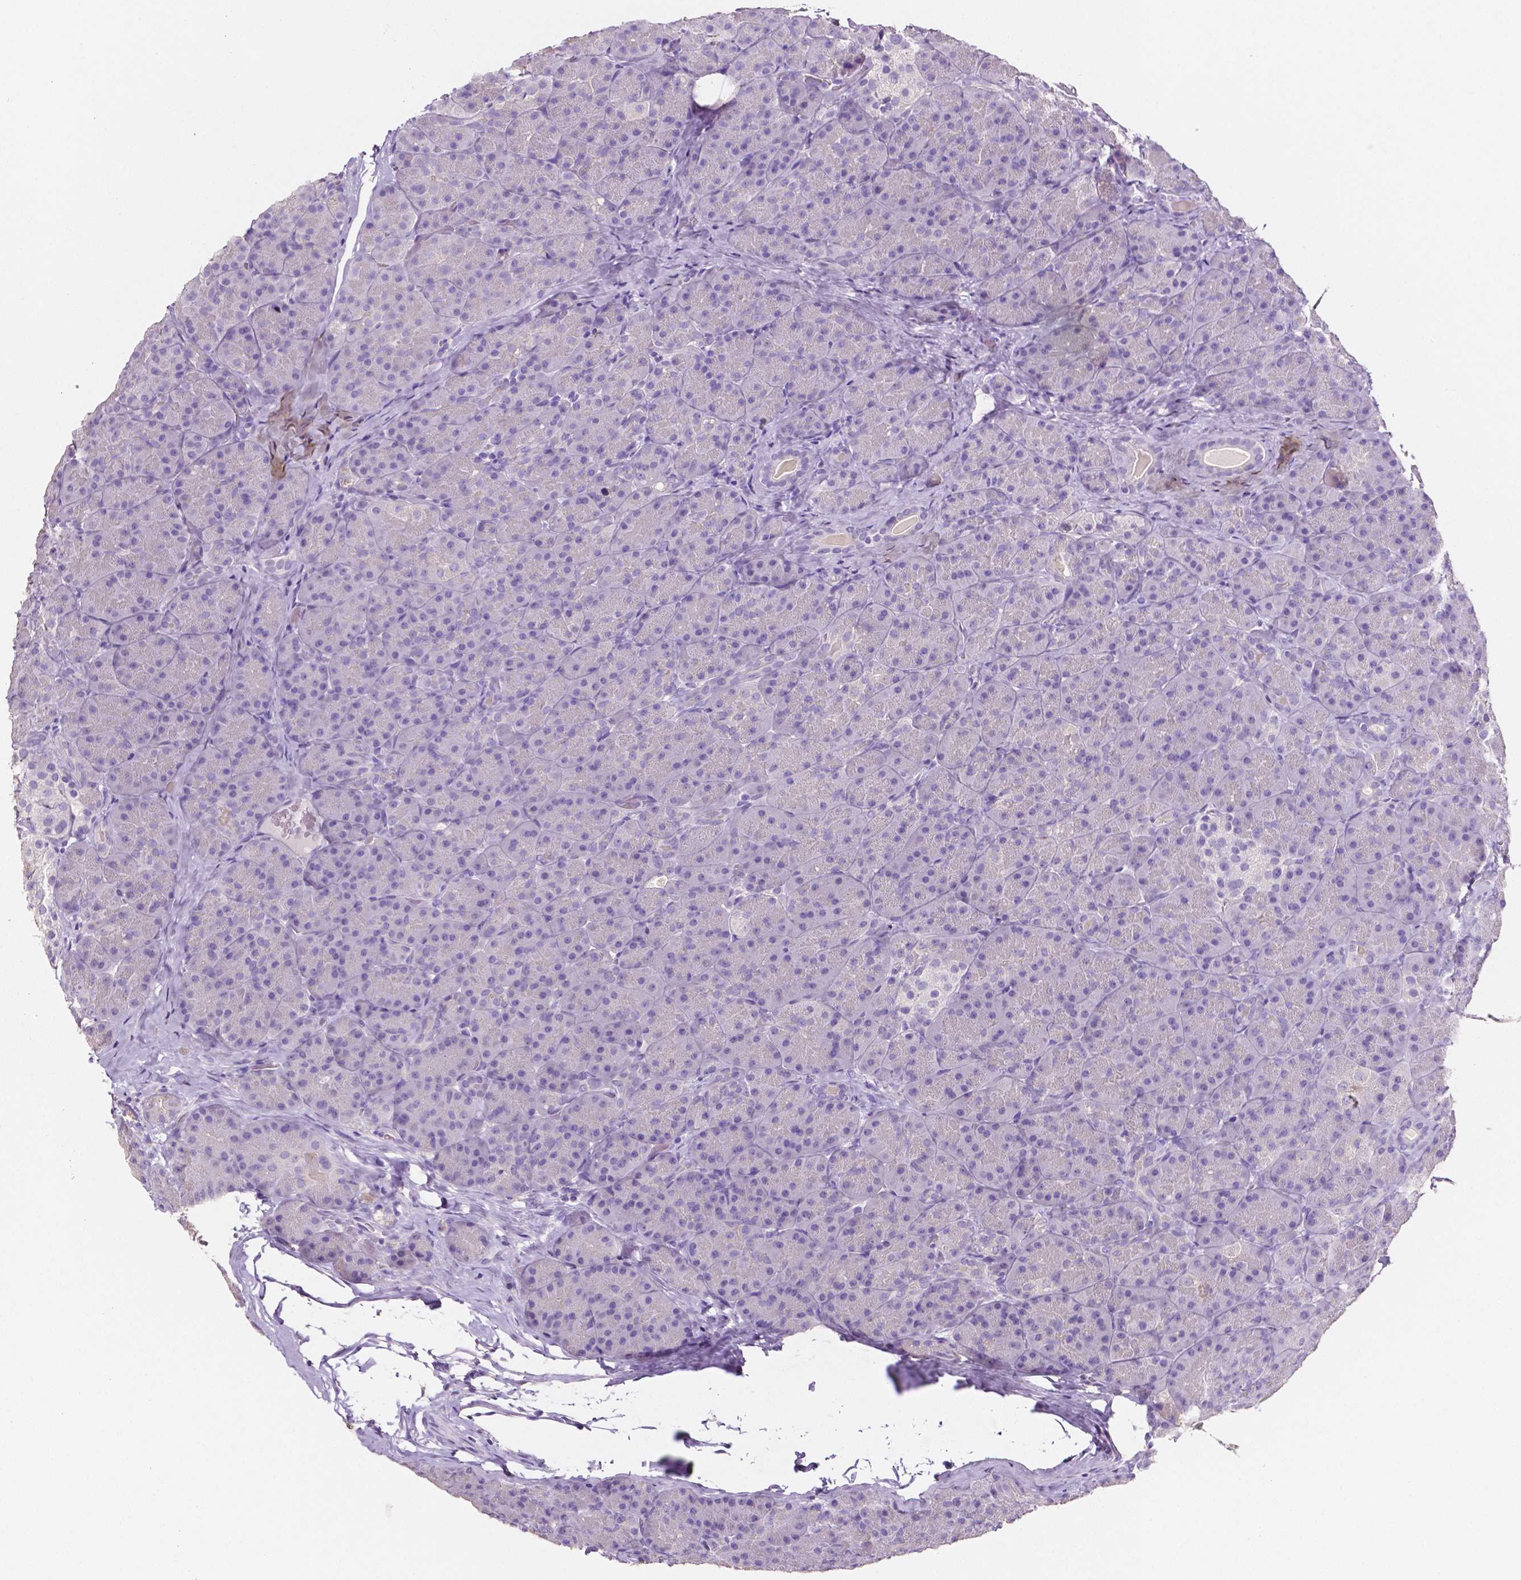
{"staining": {"intensity": "negative", "quantity": "none", "location": "none"}, "tissue": "pancreas", "cell_type": "Exocrine glandular cells", "image_type": "normal", "snomed": [{"axis": "morphology", "description": "Normal tissue, NOS"}, {"axis": "topography", "description": "Pancreas"}], "caption": "This is an immunohistochemistry (IHC) image of benign human pancreas. There is no positivity in exocrine glandular cells.", "gene": "SLC22A2", "patient": {"sex": "male", "age": 57}}